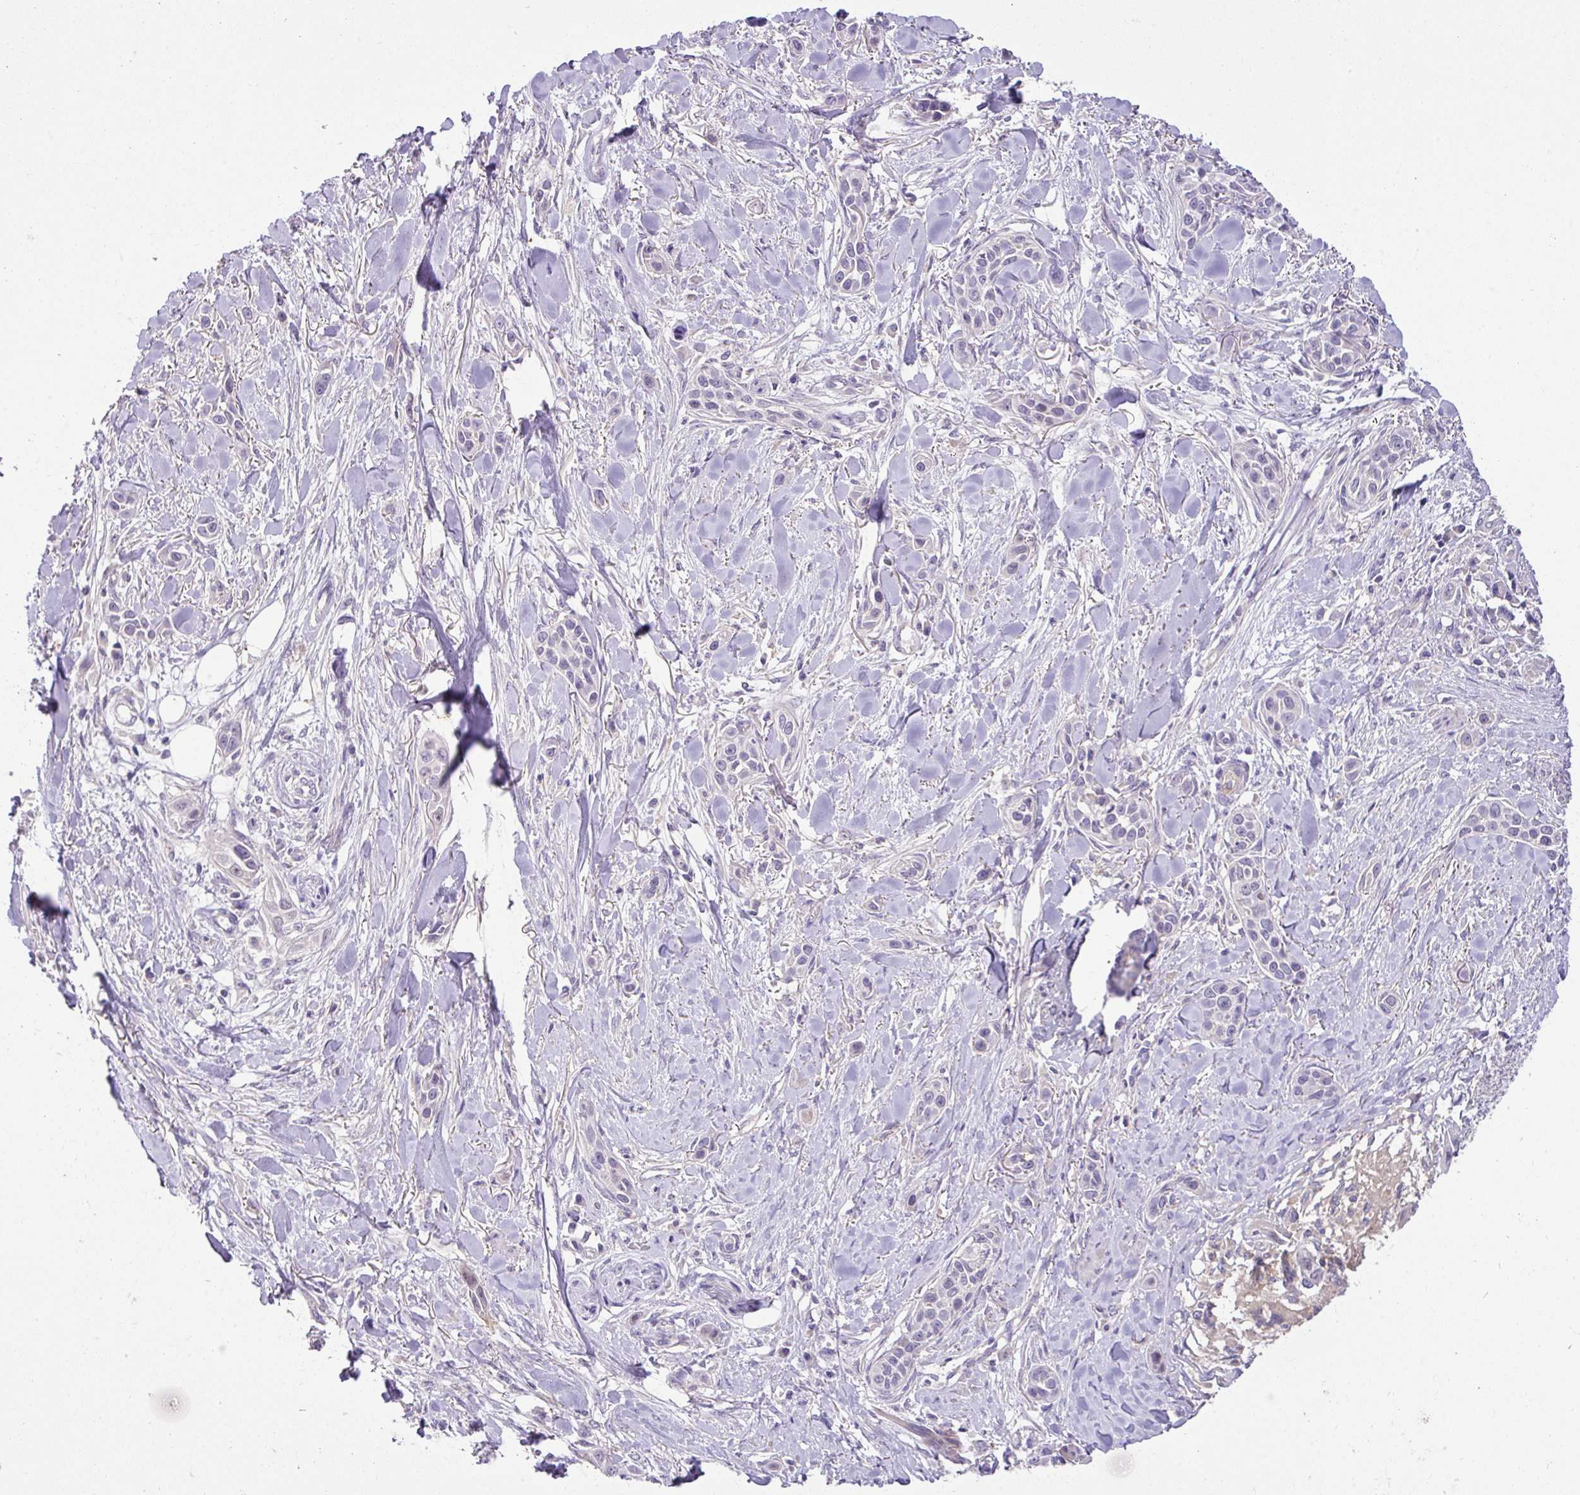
{"staining": {"intensity": "negative", "quantity": "none", "location": "none"}, "tissue": "skin cancer", "cell_type": "Tumor cells", "image_type": "cancer", "snomed": [{"axis": "morphology", "description": "Squamous cell carcinoma, NOS"}, {"axis": "topography", "description": "Skin"}], "caption": "Tumor cells are negative for protein expression in human squamous cell carcinoma (skin). (Stains: DAB IHC with hematoxylin counter stain, Microscopy: brightfield microscopy at high magnification).", "gene": "HOXC13", "patient": {"sex": "female", "age": 69}}